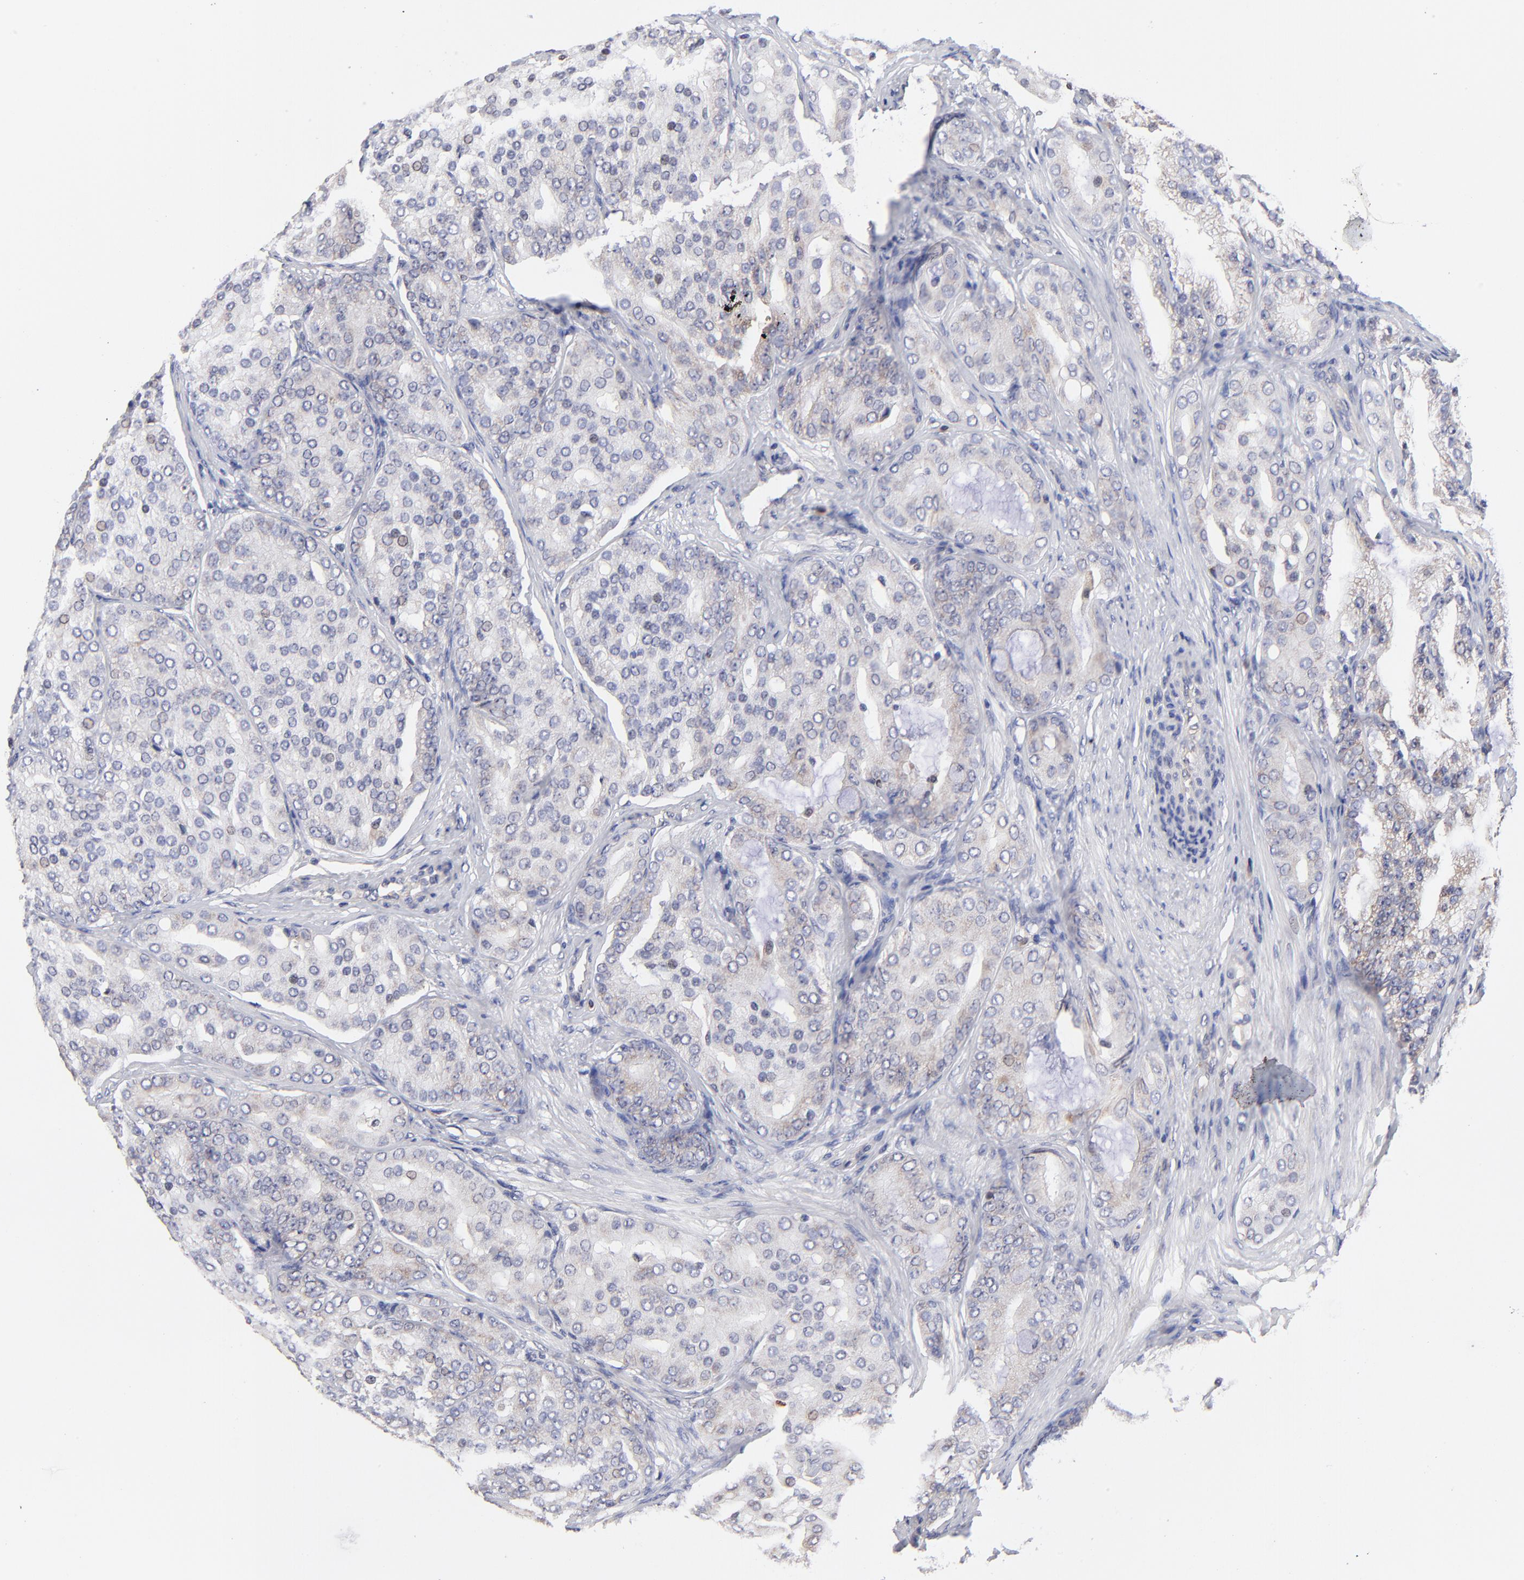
{"staining": {"intensity": "weak", "quantity": "<25%", "location": "cytoplasmic/membranous,nuclear"}, "tissue": "prostate cancer", "cell_type": "Tumor cells", "image_type": "cancer", "snomed": [{"axis": "morphology", "description": "Adenocarcinoma, High grade"}, {"axis": "topography", "description": "Prostate"}], "caption": "A photomicrograph of human prostate cancer is negative for staining in tumor cells.", "gene": "FBXL12", "patient": {"sex": "male", "age": 64}}